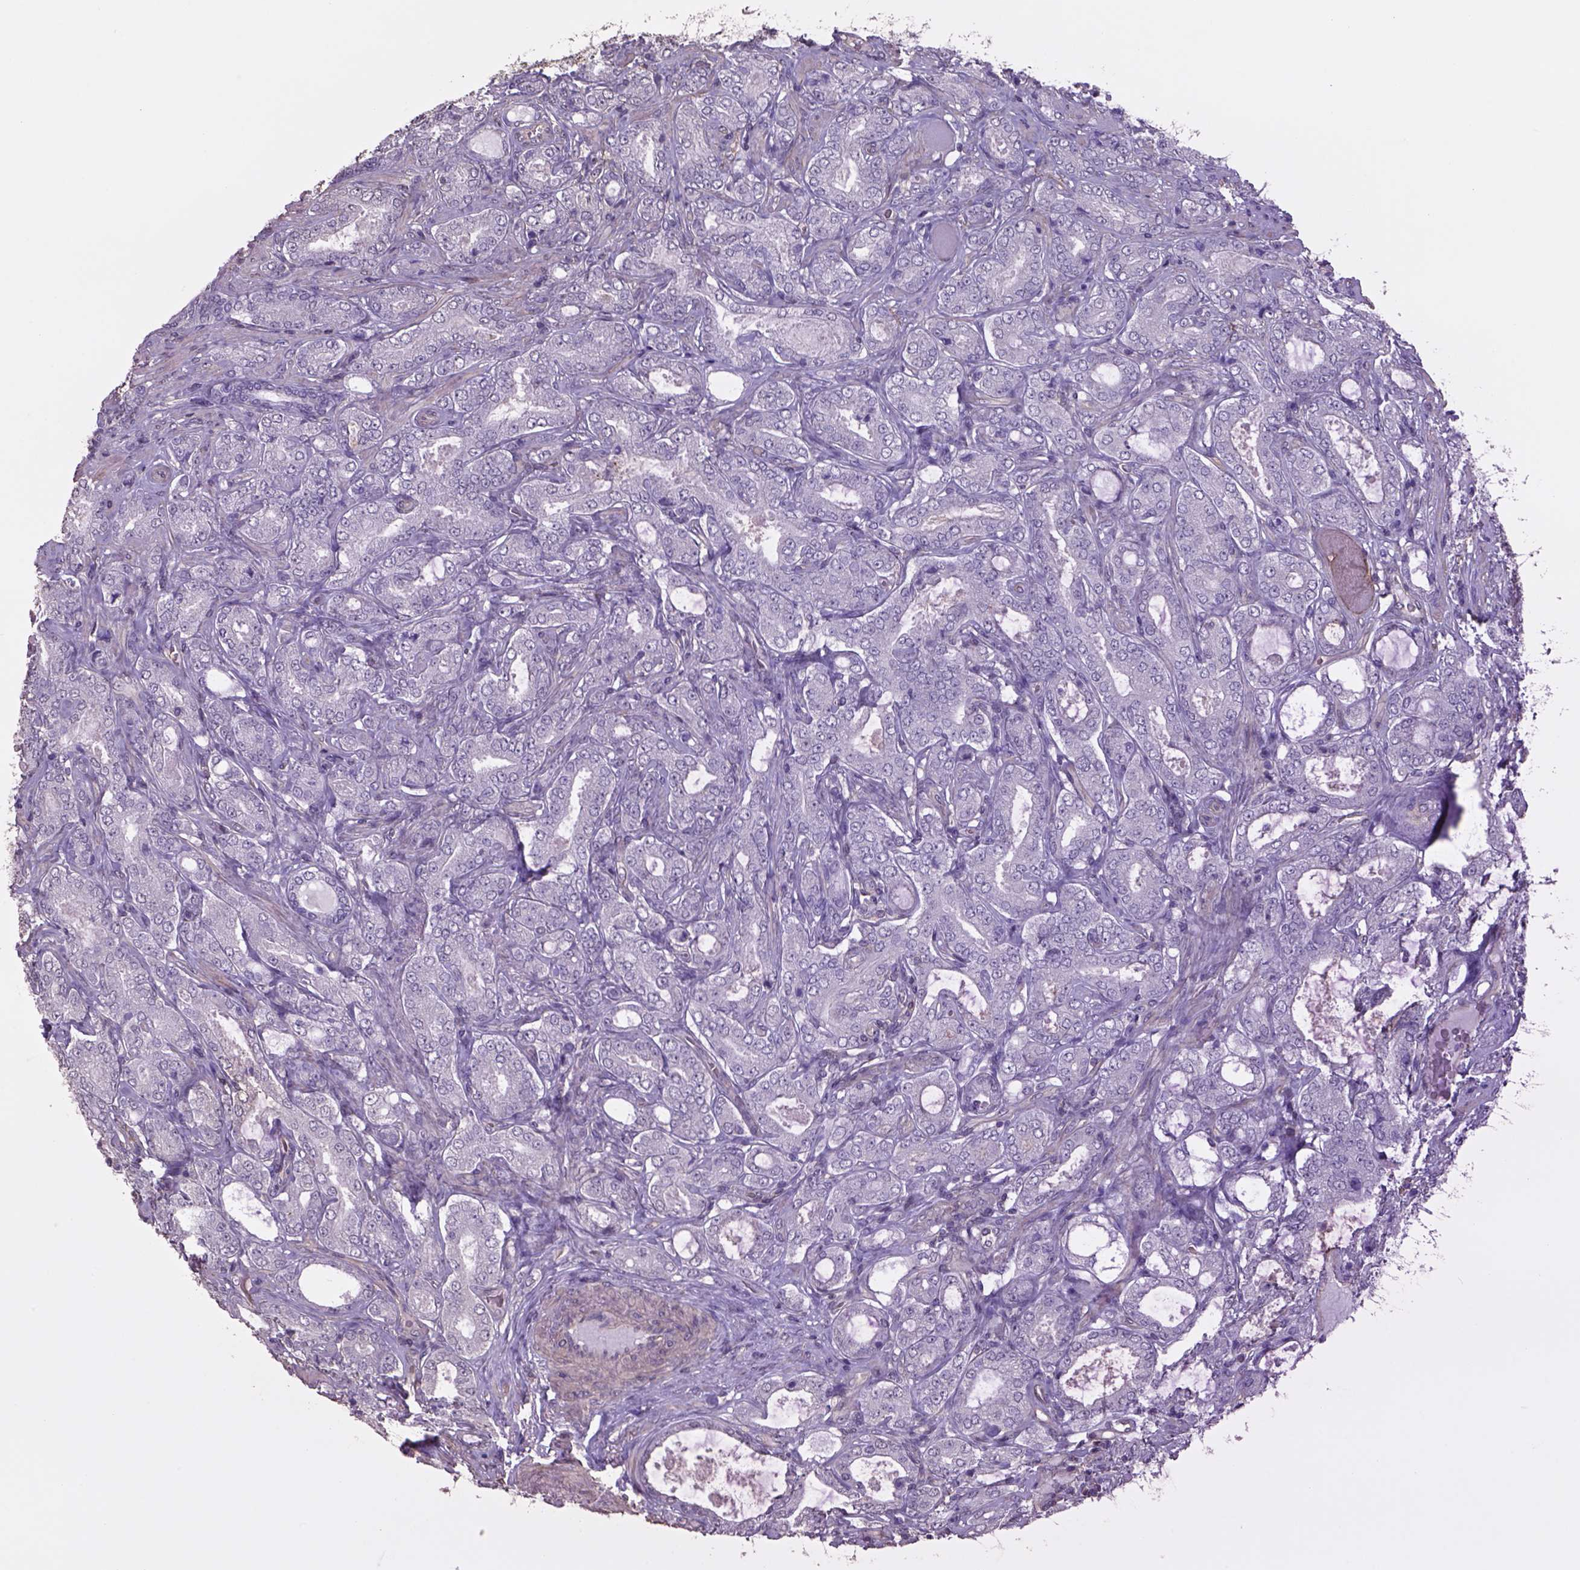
{"staining": {"intensity": "negative", "quantity": "none", "location": "none"}, "tissue": "prostate cancer", "cell_type": "Tumor cells", "image_type": "cancer", "snomed": [{"axis": "morphology", "description": "Adenocarcinoma, NOS"}, {"axis": "topography", "description": "Prostate"}], "caption": "Immunohistochemistry image of prostate cancer stained for a protein (brown), which demonstrates no staining in tumor cells.", "gene": "LIN7A", "patient": {"sex": "male", "age": 64}}